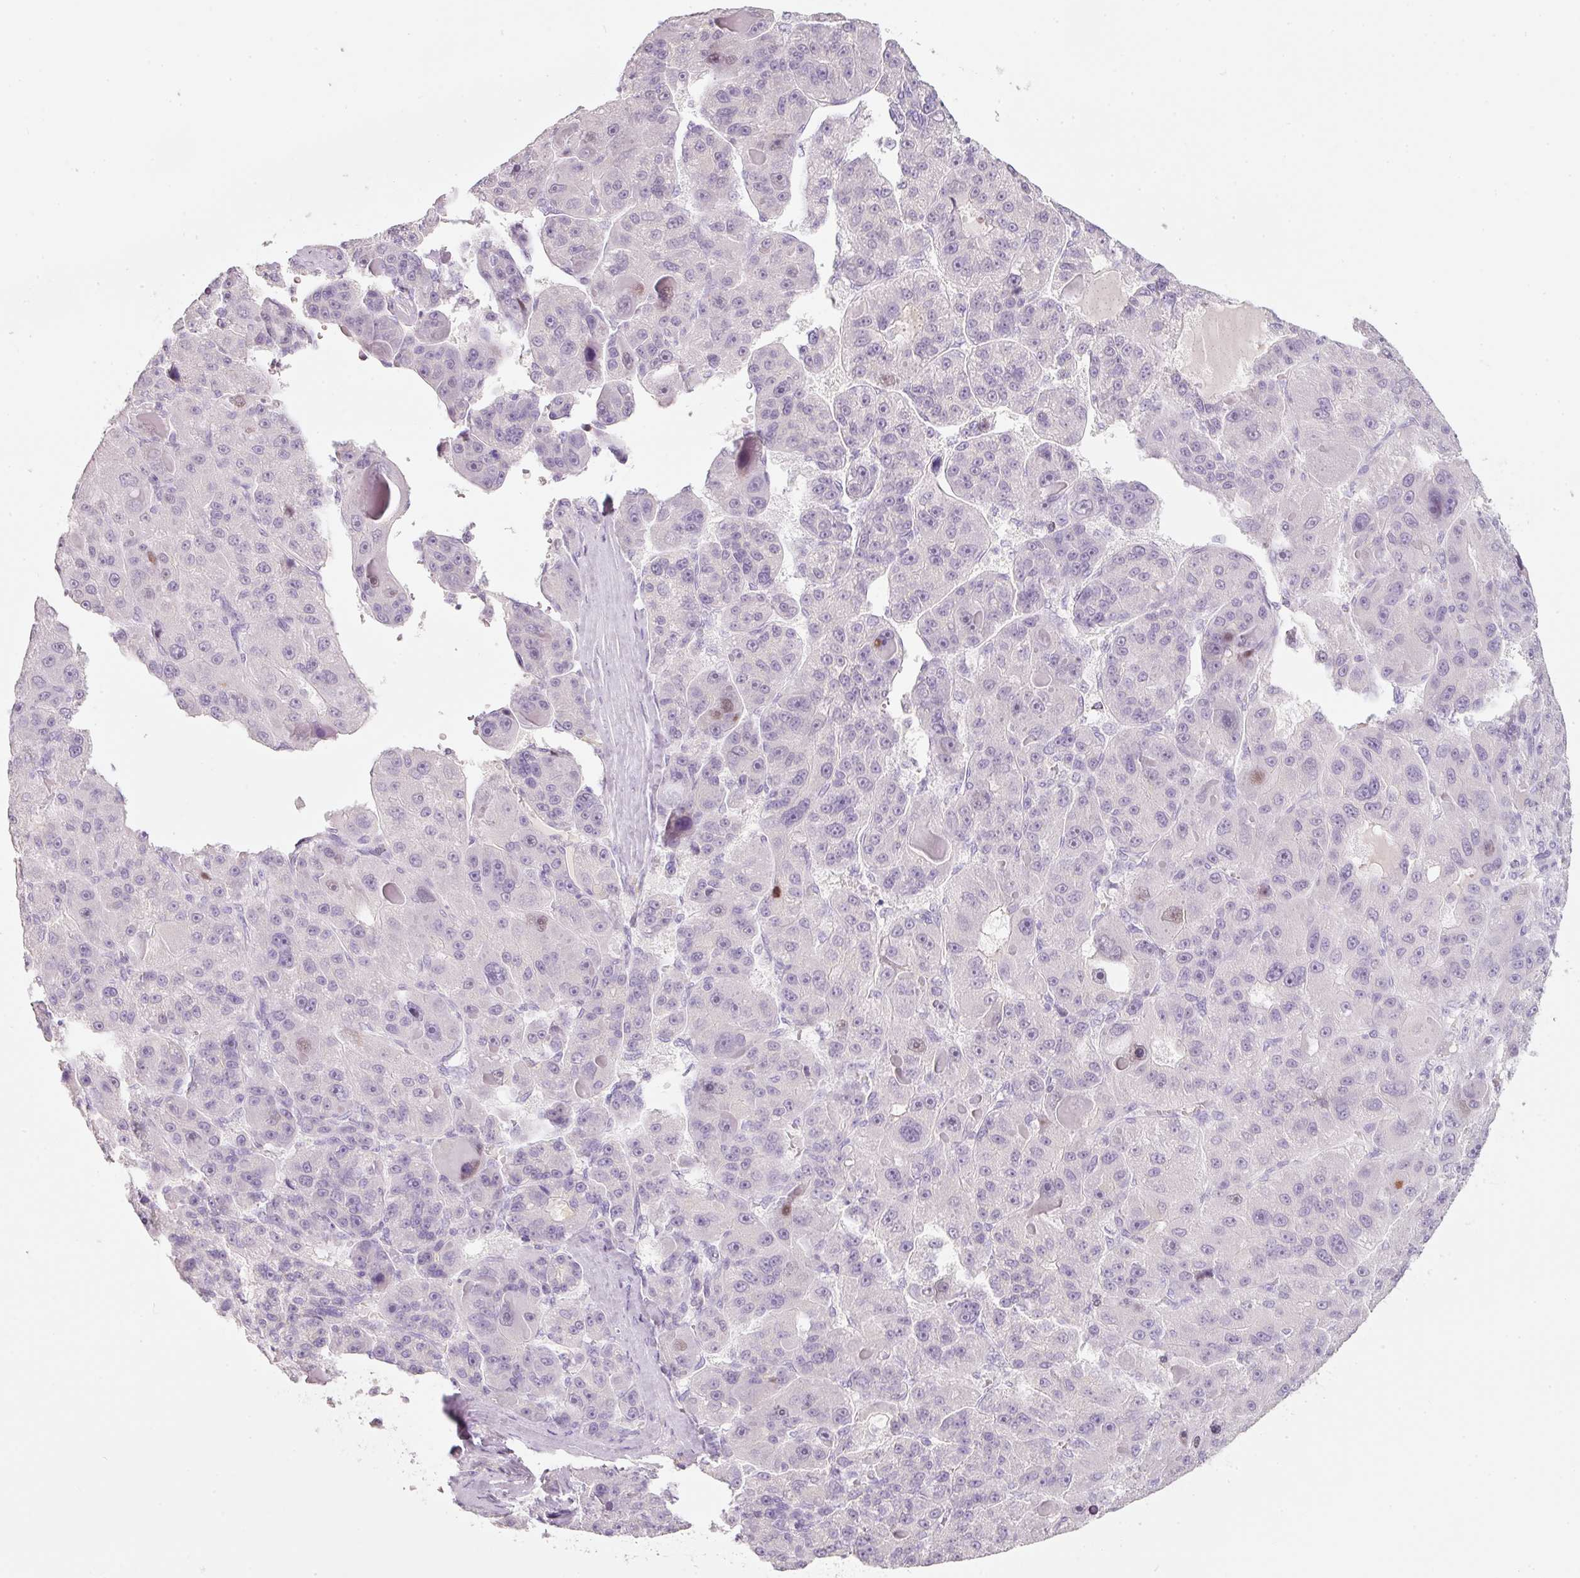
{"staining": {"intensity": "negative", "quantity": "none", "location": "none"}, "tissue": "liver cancer", "cell_type": "Tumor cells", "image_type": "cancer", "snomed": [{"axis": "morphology", "description": "Carcinoma, Hepatocellular, NOS"}, {"axis": "topography", "description": "Liver"}], "caption": "Hepatocellular carcinoma (liver) stained for a protein using IHC reveals no positivity tumor cells.", "gene": "ENSG00000206549", "patient": {"sex": "male", "age": 76}}